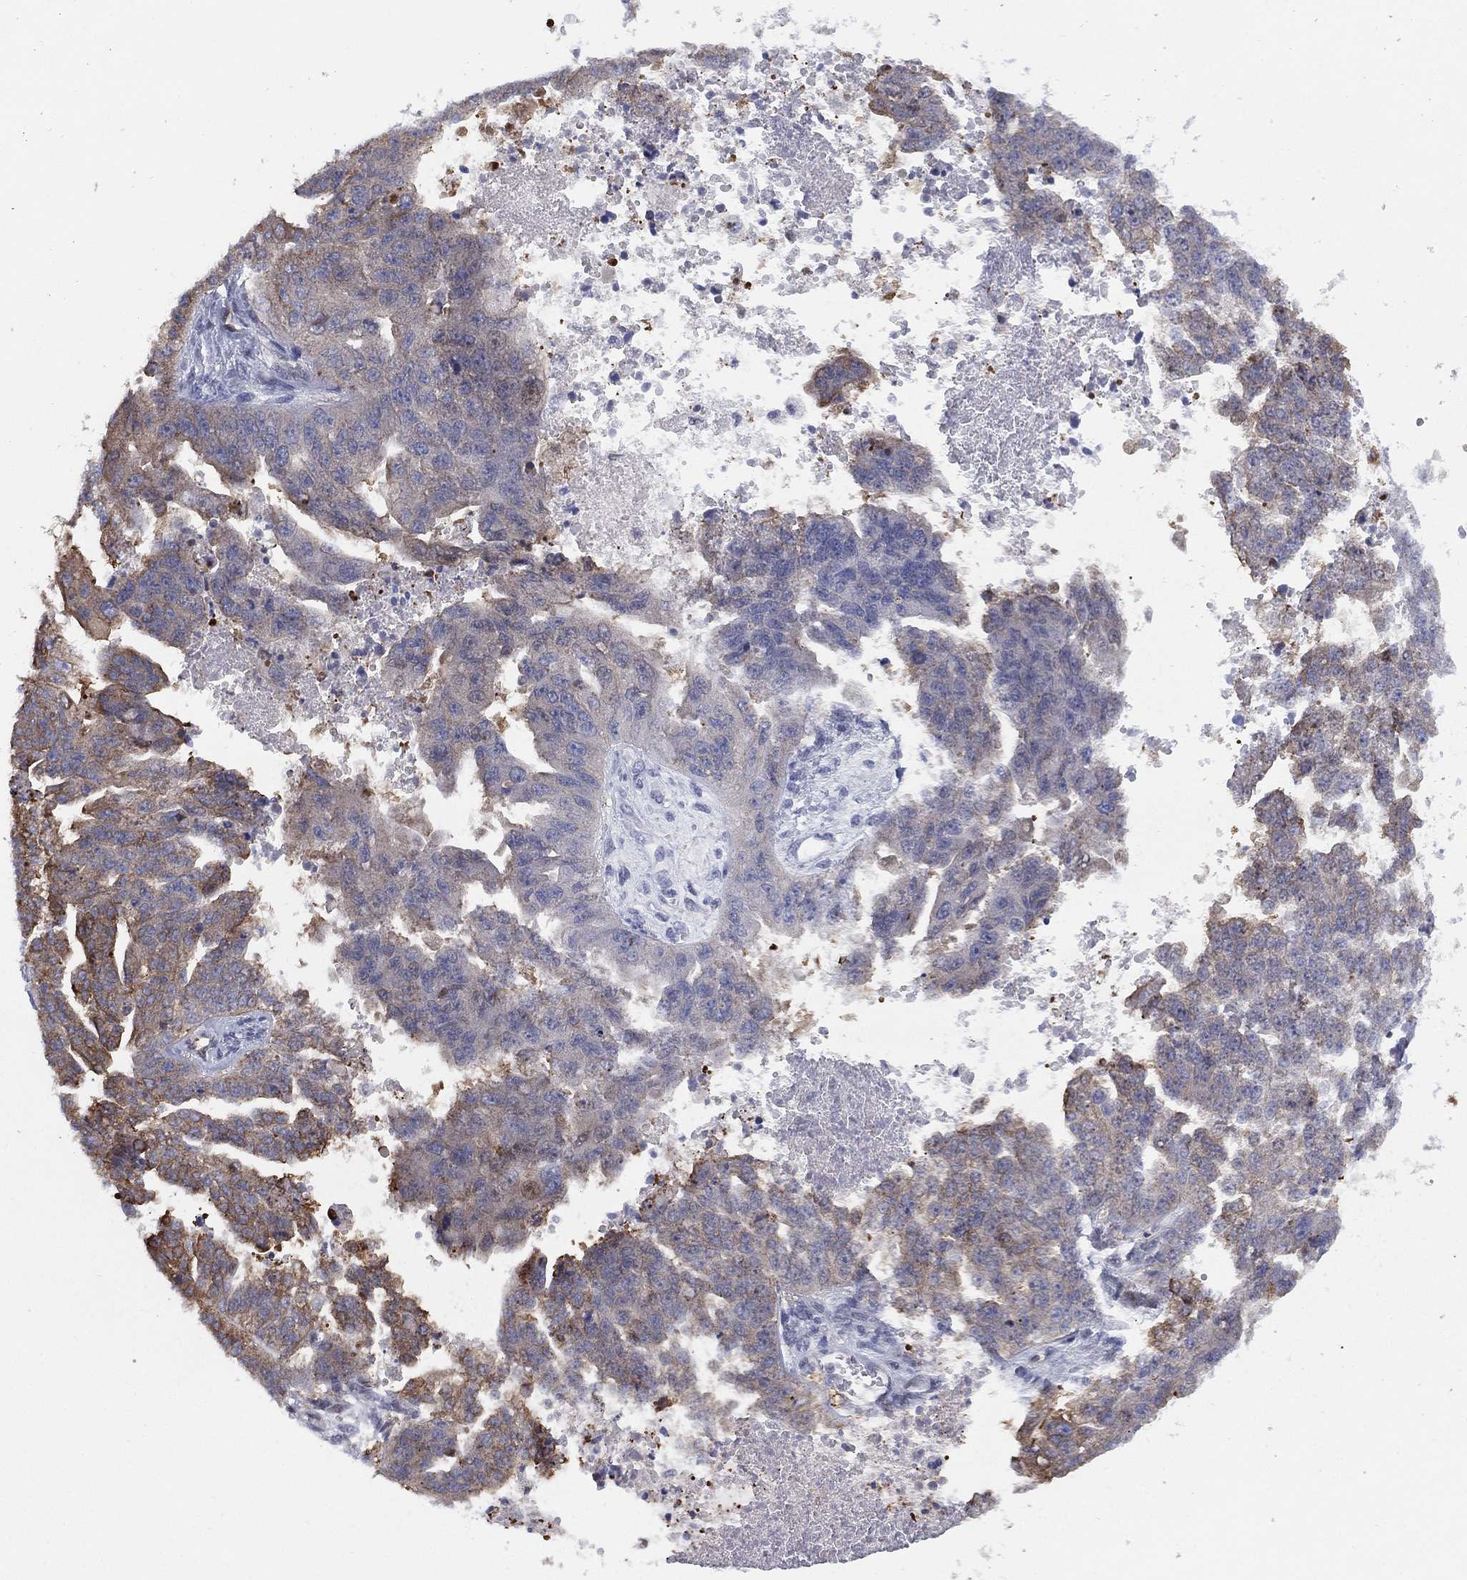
{"staining": {"intensity": "moderate", "quantity": "<25%", "location": "cytoplasmic/membranous"}, "tissue": "ovarian cancer", "cell_type": "Tumor cells", "image_type": "cancer", "snomed": [{"axis": "morphology", "description": "Cystadenocarcinoma, serous, NOS"}, {"axis": "topography", "description": "Ovary"}], "caption": "Protein positivity by immunohistochemistry (IHC) reveals moderate cytoplasmic/membranous positivity in about <25% of tumor cells in serous cystadenocarcinoma (ovarian).", "gene": "SLC4A4", "patient": {"sex": "female", "age": 58}}